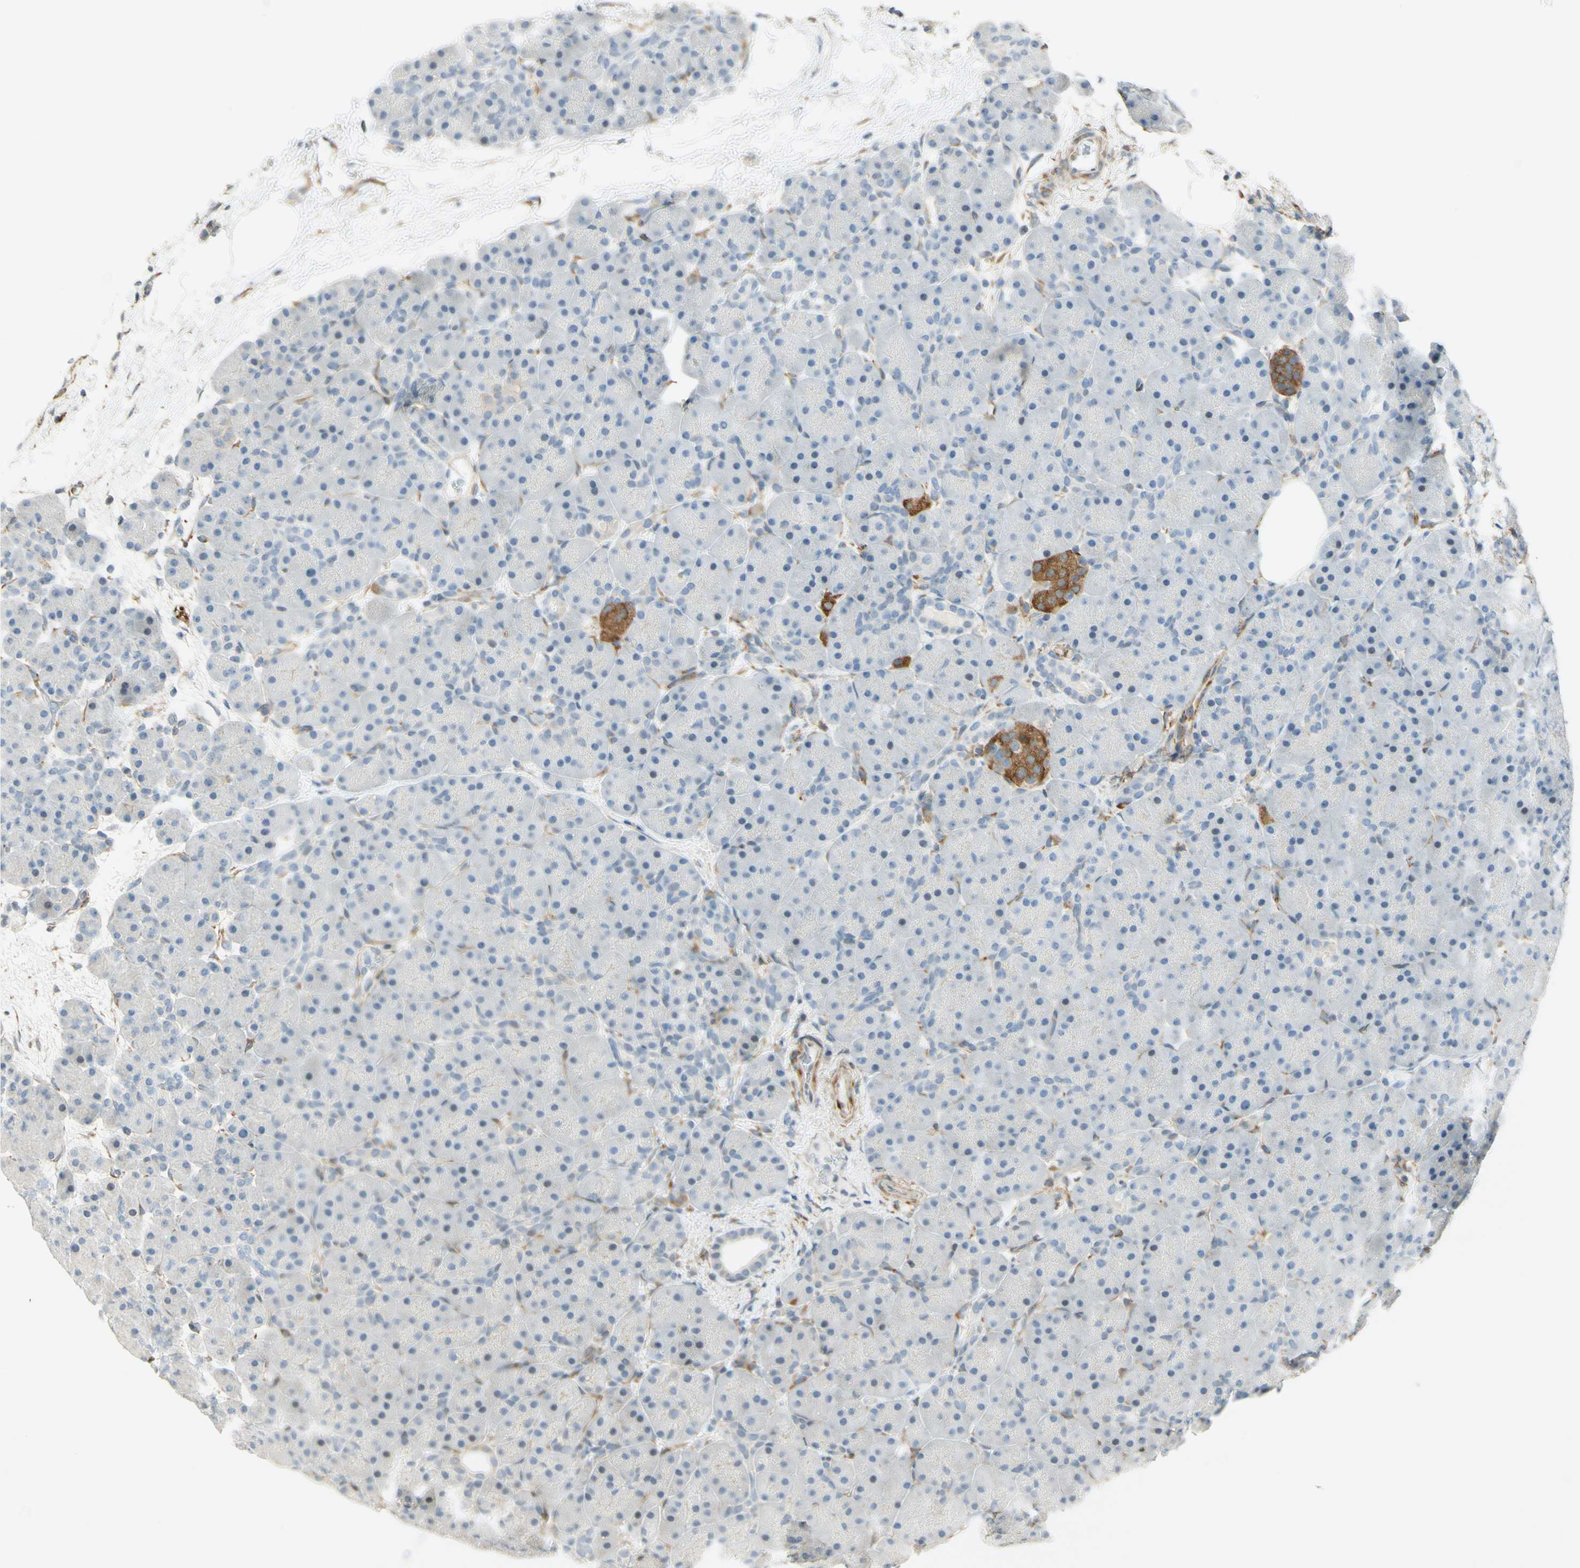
{"staining": {"intensity": "negative", "quantity": "none", "location": "none"}, "tissue": "pancreas", "cell_type": "Exocrine glandular cells", "image_type": "normal", "snomed": [{"axis": "morphology", "description": "Normal tissue, NOS"}, {"axis": "topography", "description": "Pancreas"}], "caption": "Protein analysis of unremarkable pancreas displays no significant expression in exocrine glandular cells.", "gene": "MAP1B", "patient": {"sex": "male", "age": 66}}